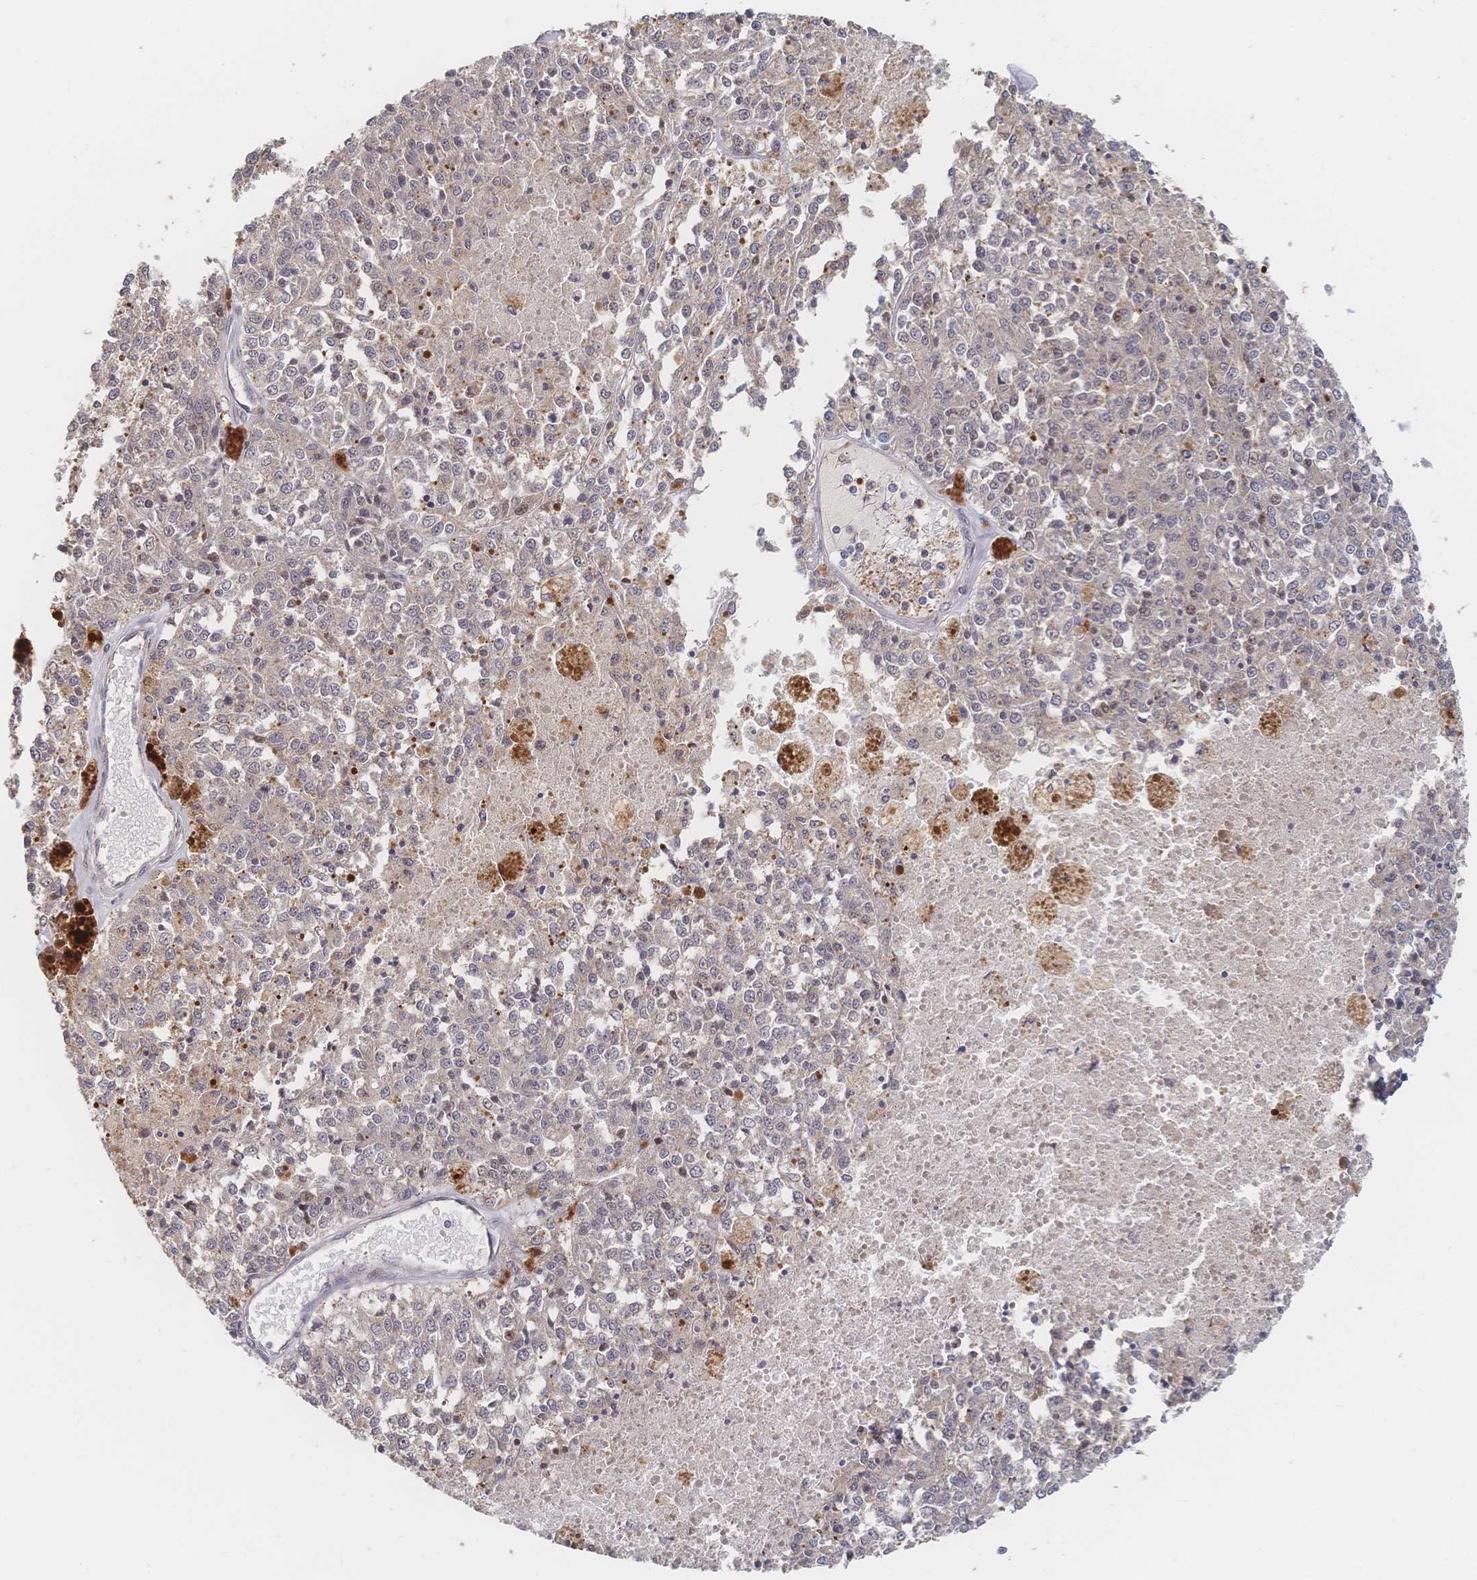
{"staining": {"intensity": "negative", "quantity": "none", "location": "none"}, "tissue": "melanoma", "cell_type": "Tumor cells", "image_type": "cancer", "snomed": [{"axis": "morphology", "description": "Malignant melanoma, Metastatic site"}, {"axis": "topography", "description": "Lymph node"}], "caption": "DAB (3,3'-diaminobenzidine) immunohistochemical staining of malignant melanoma (metastatic site) exhibits no significant positivity in tumor cells.", "gene": "LRP5", "patient": {"sex": "female", "age": 64}}